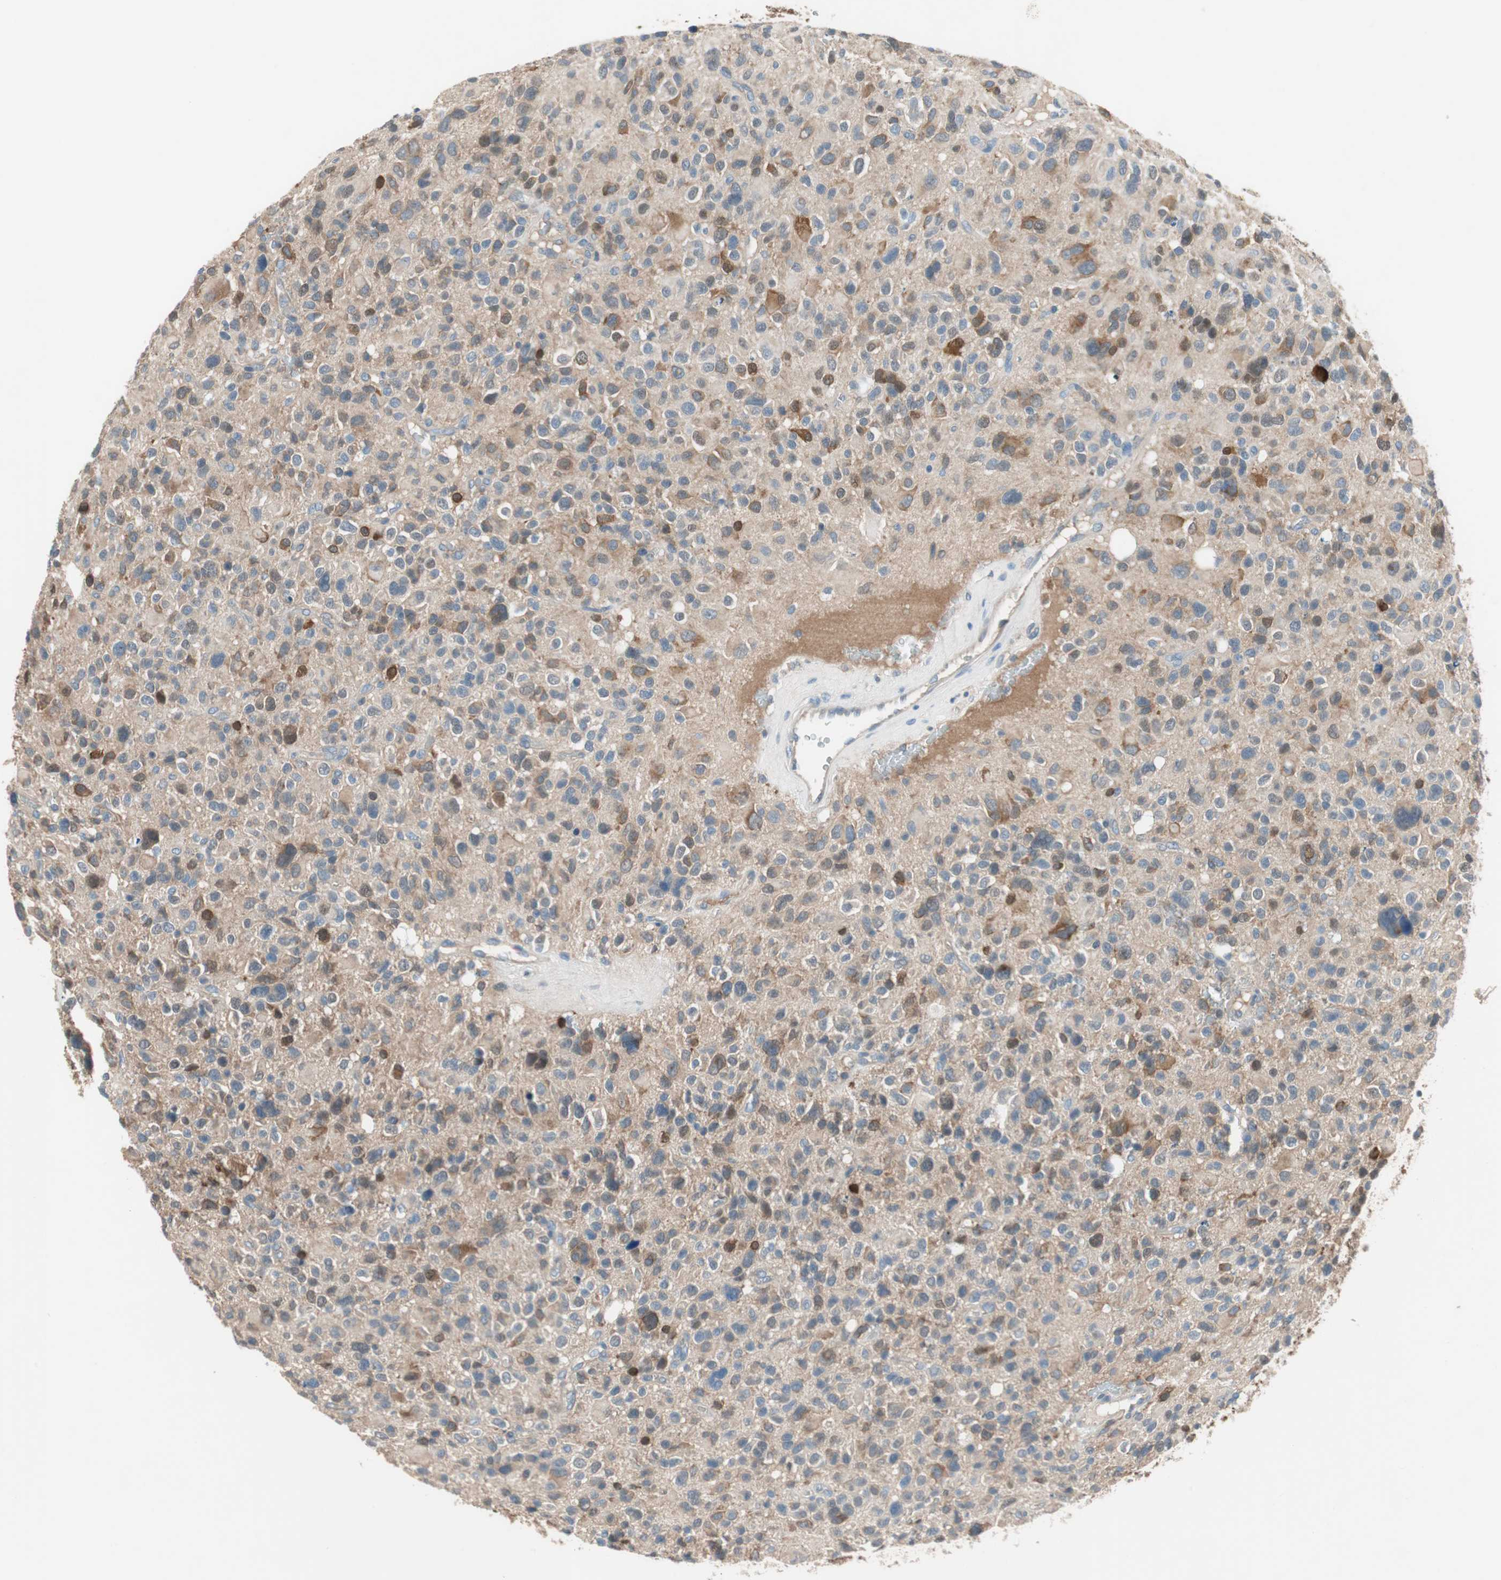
{"staining": {"intensity": "moderate", "quantity": "<25%", "location": "cytoplasmic/membranous"}, "tissue": "glioma", "cell_type": "Tumor cells", "image_type": "cancer", "snomed": [{"axis": "morphology", "description": "Glioma, malignant, High grade"}, {"axis": "topography", "description": "Brain"}], "caption": "This image exhibits immunohistochemistry (IHC) staining of human high-grade glioma (malignant), with low moderate cytoplasmic/membranous staining in approximately <25% of tumor cells.", "gene": "GLUL", "patient": {"sex": "male", "age": 48}}